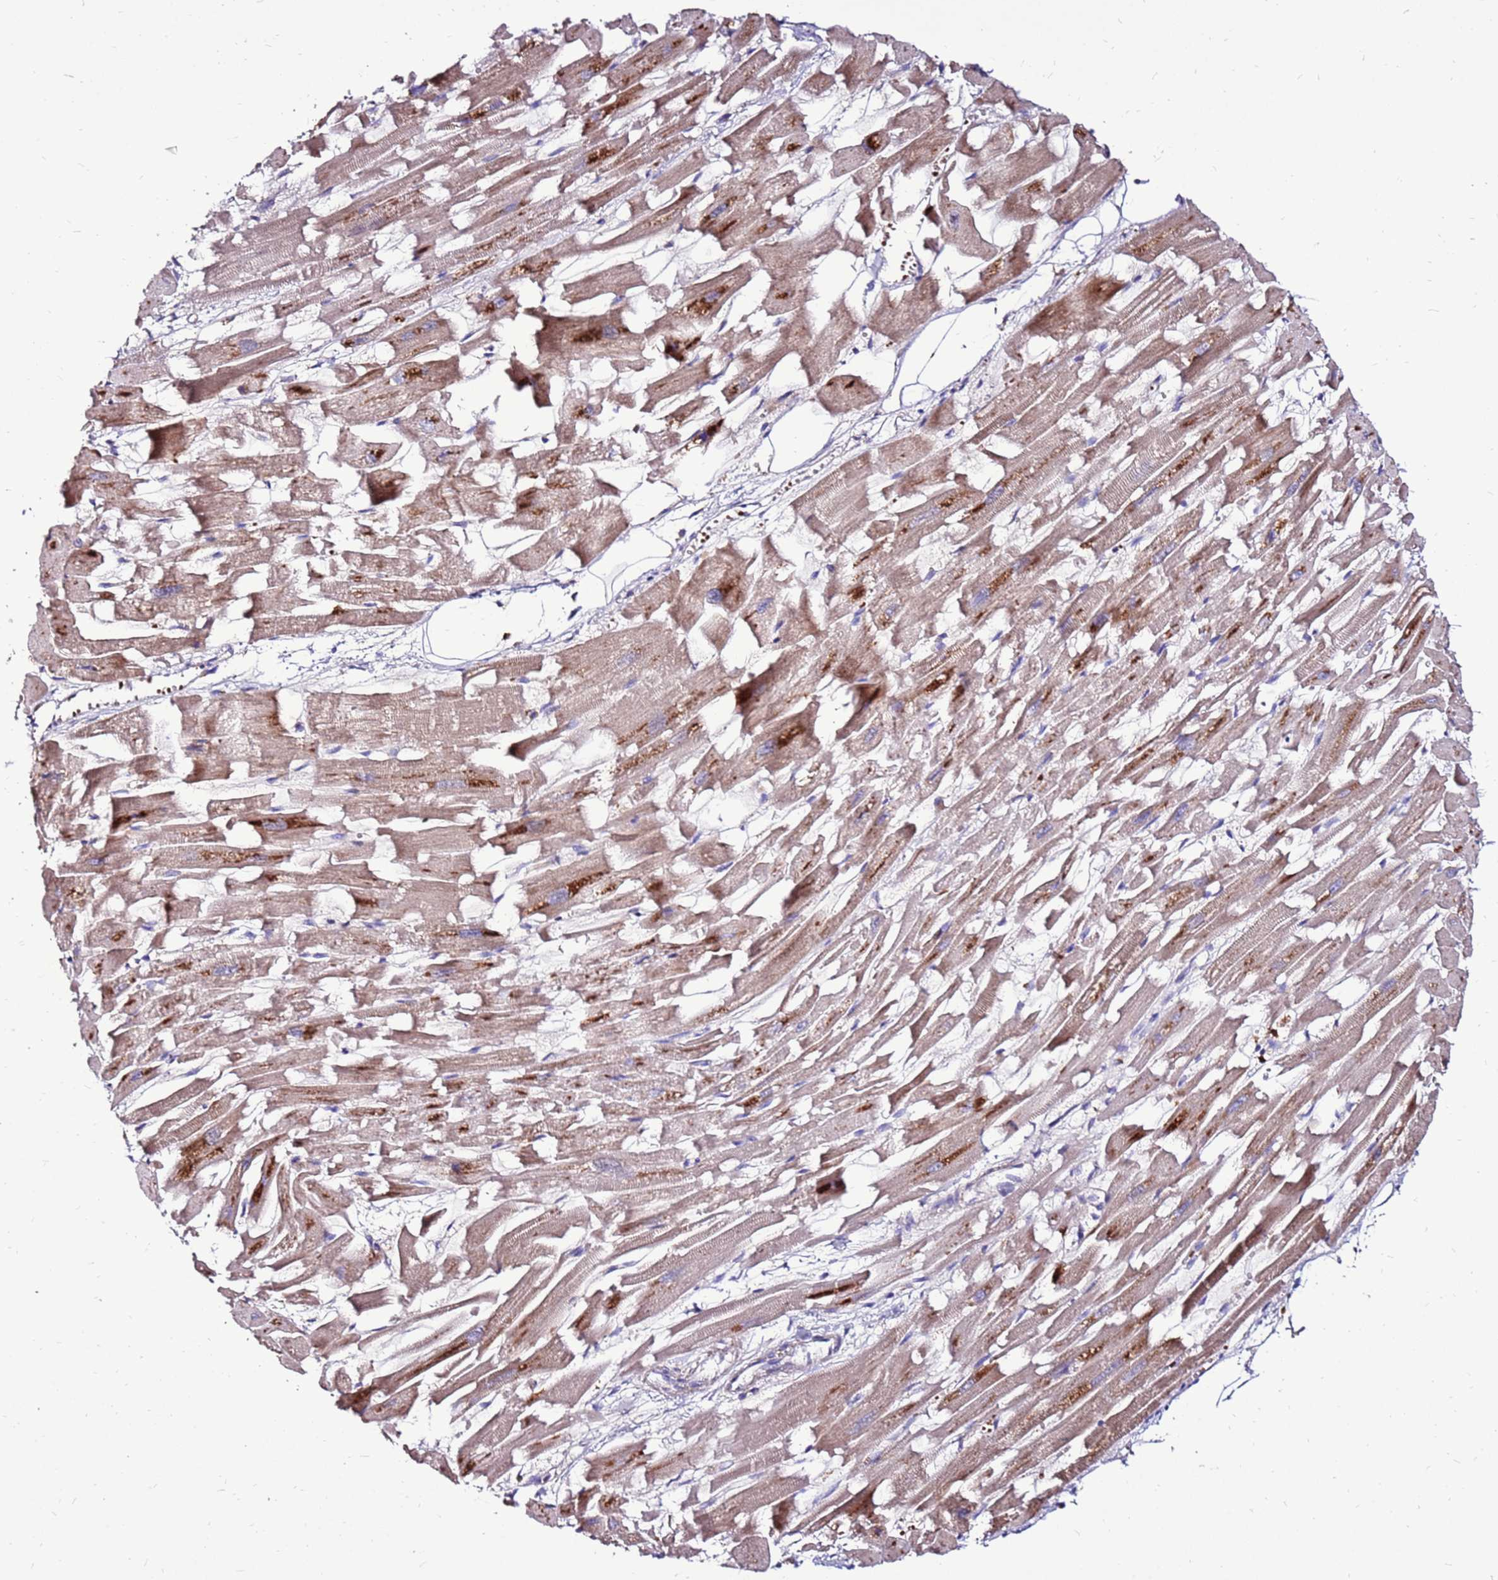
{"staining": {"intensity": "moderate", "quantity": ">75%", "location": "cytoplasmic/membranous"}, "tissue": "heart muscle", "cell_type": "Cardiomyocytes", "image_type": "normal", "snomed": [{"axis": "morphology", "description": "Normal tissue, NOS"}, {"axis": "topography", "description": "Heart"}], "caption": "Protein expression analysis of unremarkable human heart muscle reveals moderate cytoplasmic/membranous staining in approximately >75% of cardiomyocytes.", "gene": "SPSB3", "patient": {"sex": "female", "age": 64}}